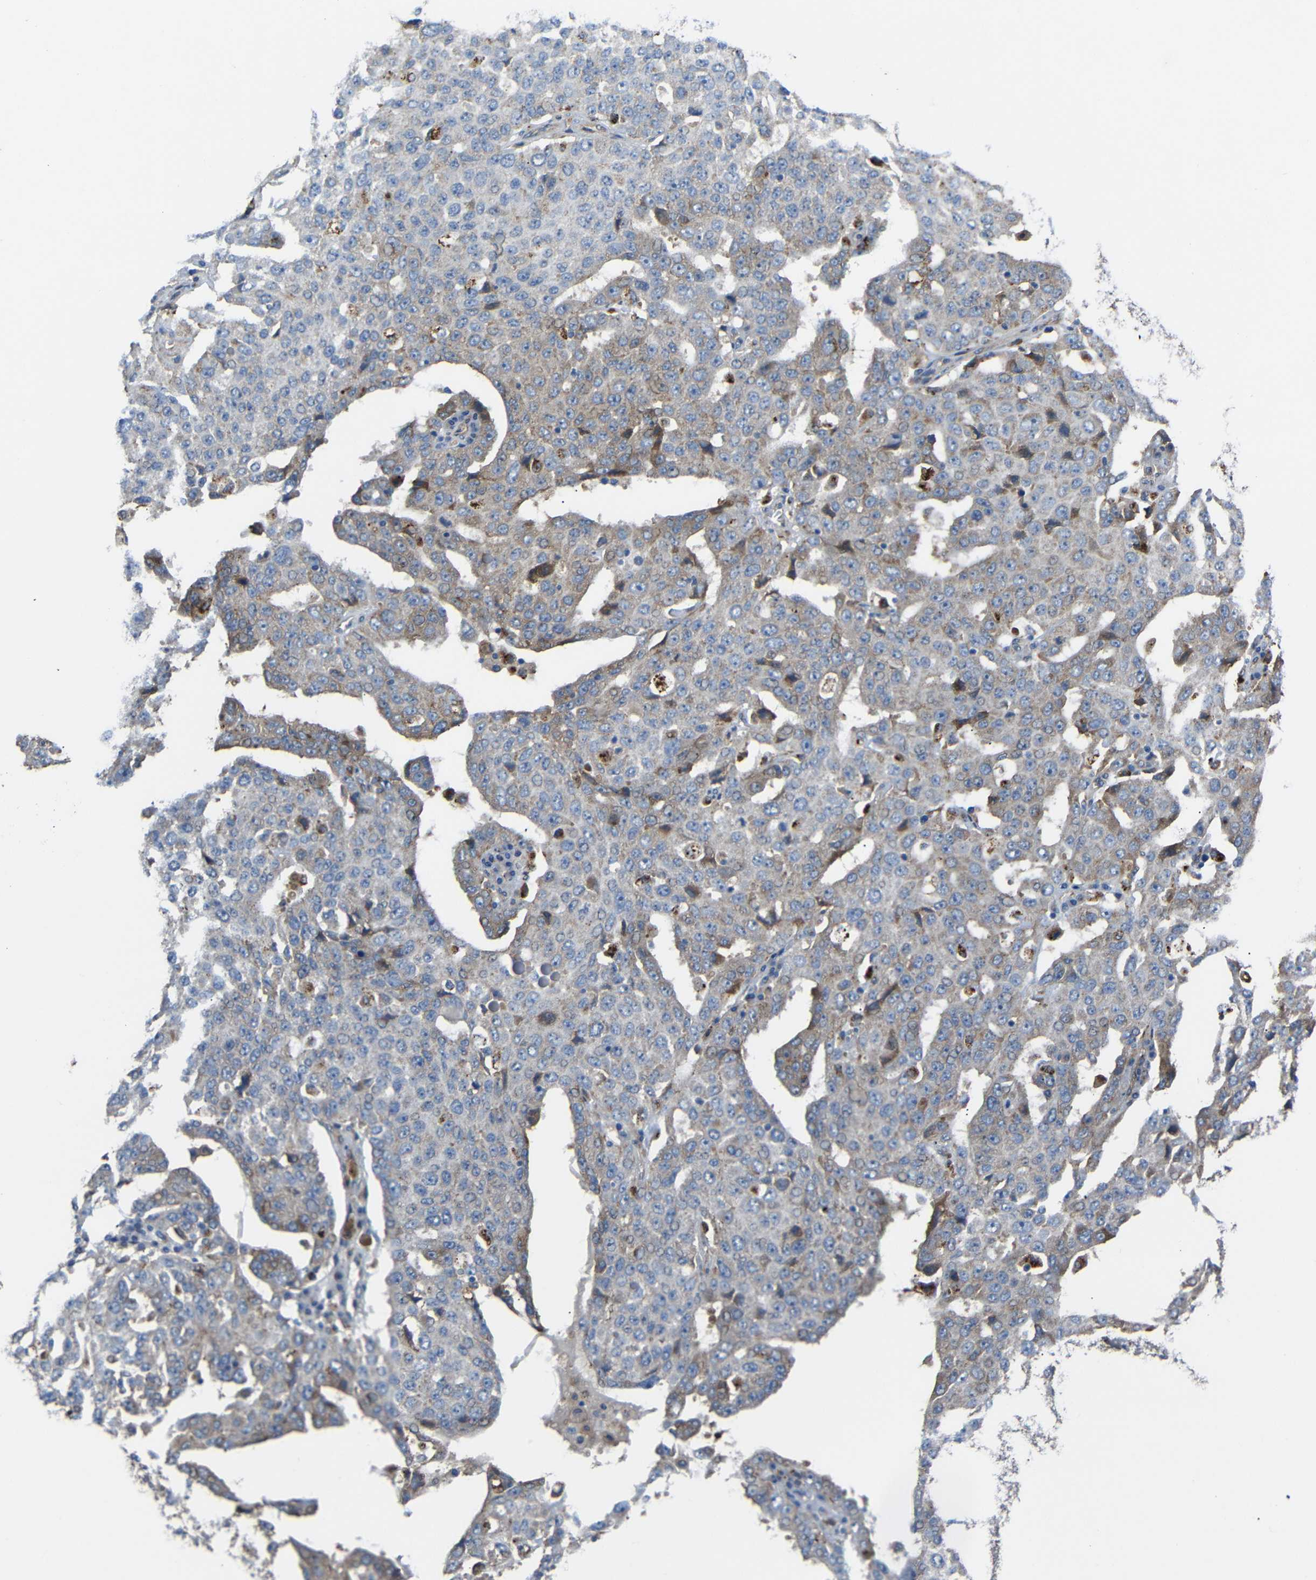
{"staining": {"intensity": "moderate", "quantity": ">75%", "location": "cytoplasmic/membranous"}, "tissue": "ovarian cancer", "cell_type": "Tumor cells", "image_type": "cancer", "snomed": [{"axis": "morphology", "description": "Carcinoma, endometroid"}, {"axis": "topography", "description": "Ovary"}], "caption": "Moderate cytoplasmic/membranous positivity is appreciated in approximately >75% of tumor cells in ovarian endometroid carcinoma.", "gene": "SYPL1", "patient": {"sex": "female", "age": 62}}